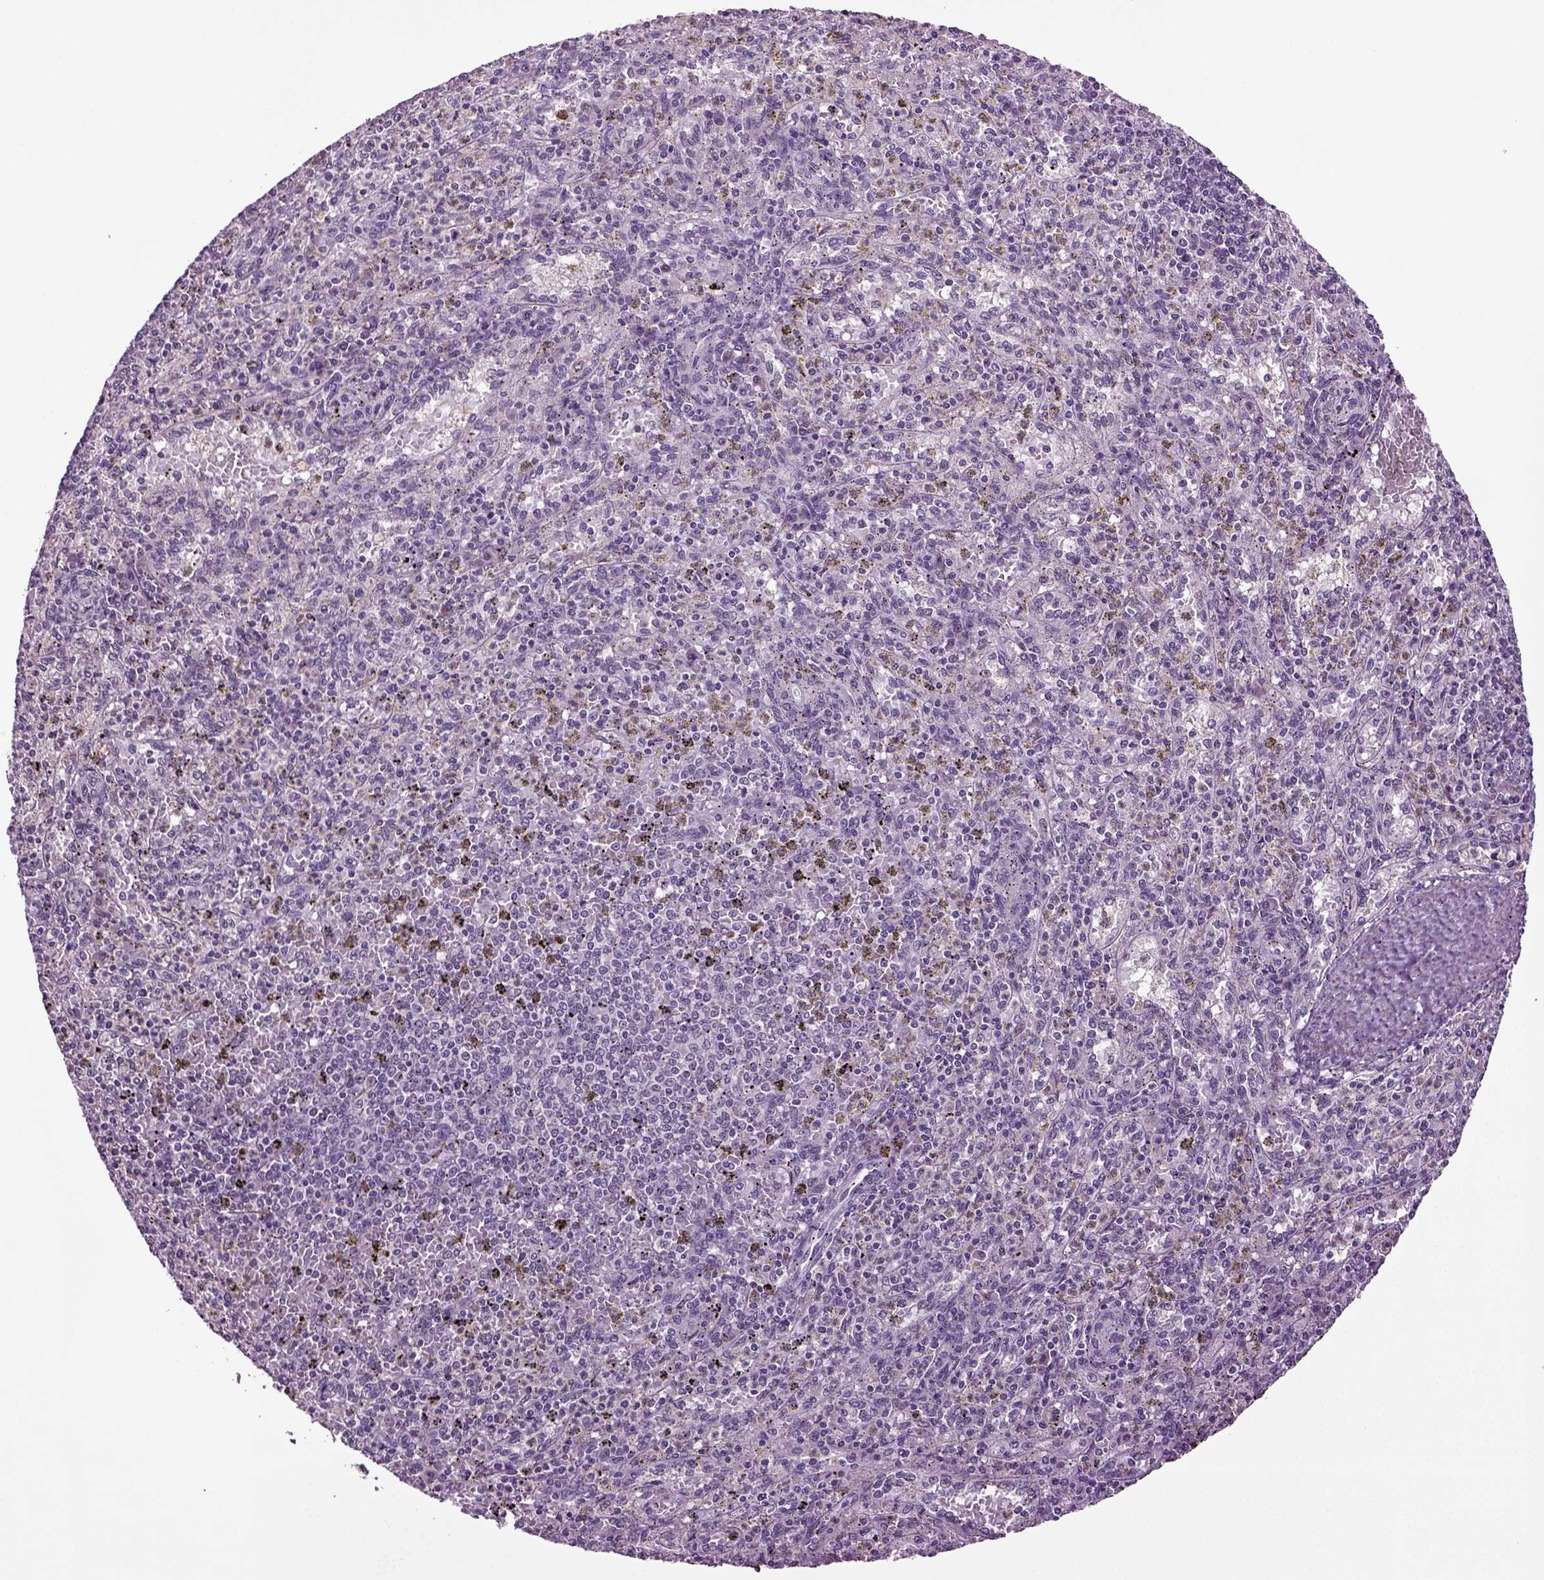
{"staining": {"intensity": "negative", "quantity": "none", "location": "none"}, "tissue": "spleen", "cell_type": "Cells in red pulp", "image_type": "normal", "snomed": [{"axis": "morphology", "description": "Normal tissue, NOS"}, {"axis": "topography", "description": "Spleen"}], "caption": "Immunohistochemistry photomicrograph of normal spleen: spleen stained with DAB exhibits no significant protein expression in cells in red pulp. Nuclei are stained in blue.", "gene": "PLCH2", "patient": {"sex": "male", "age": 60}}